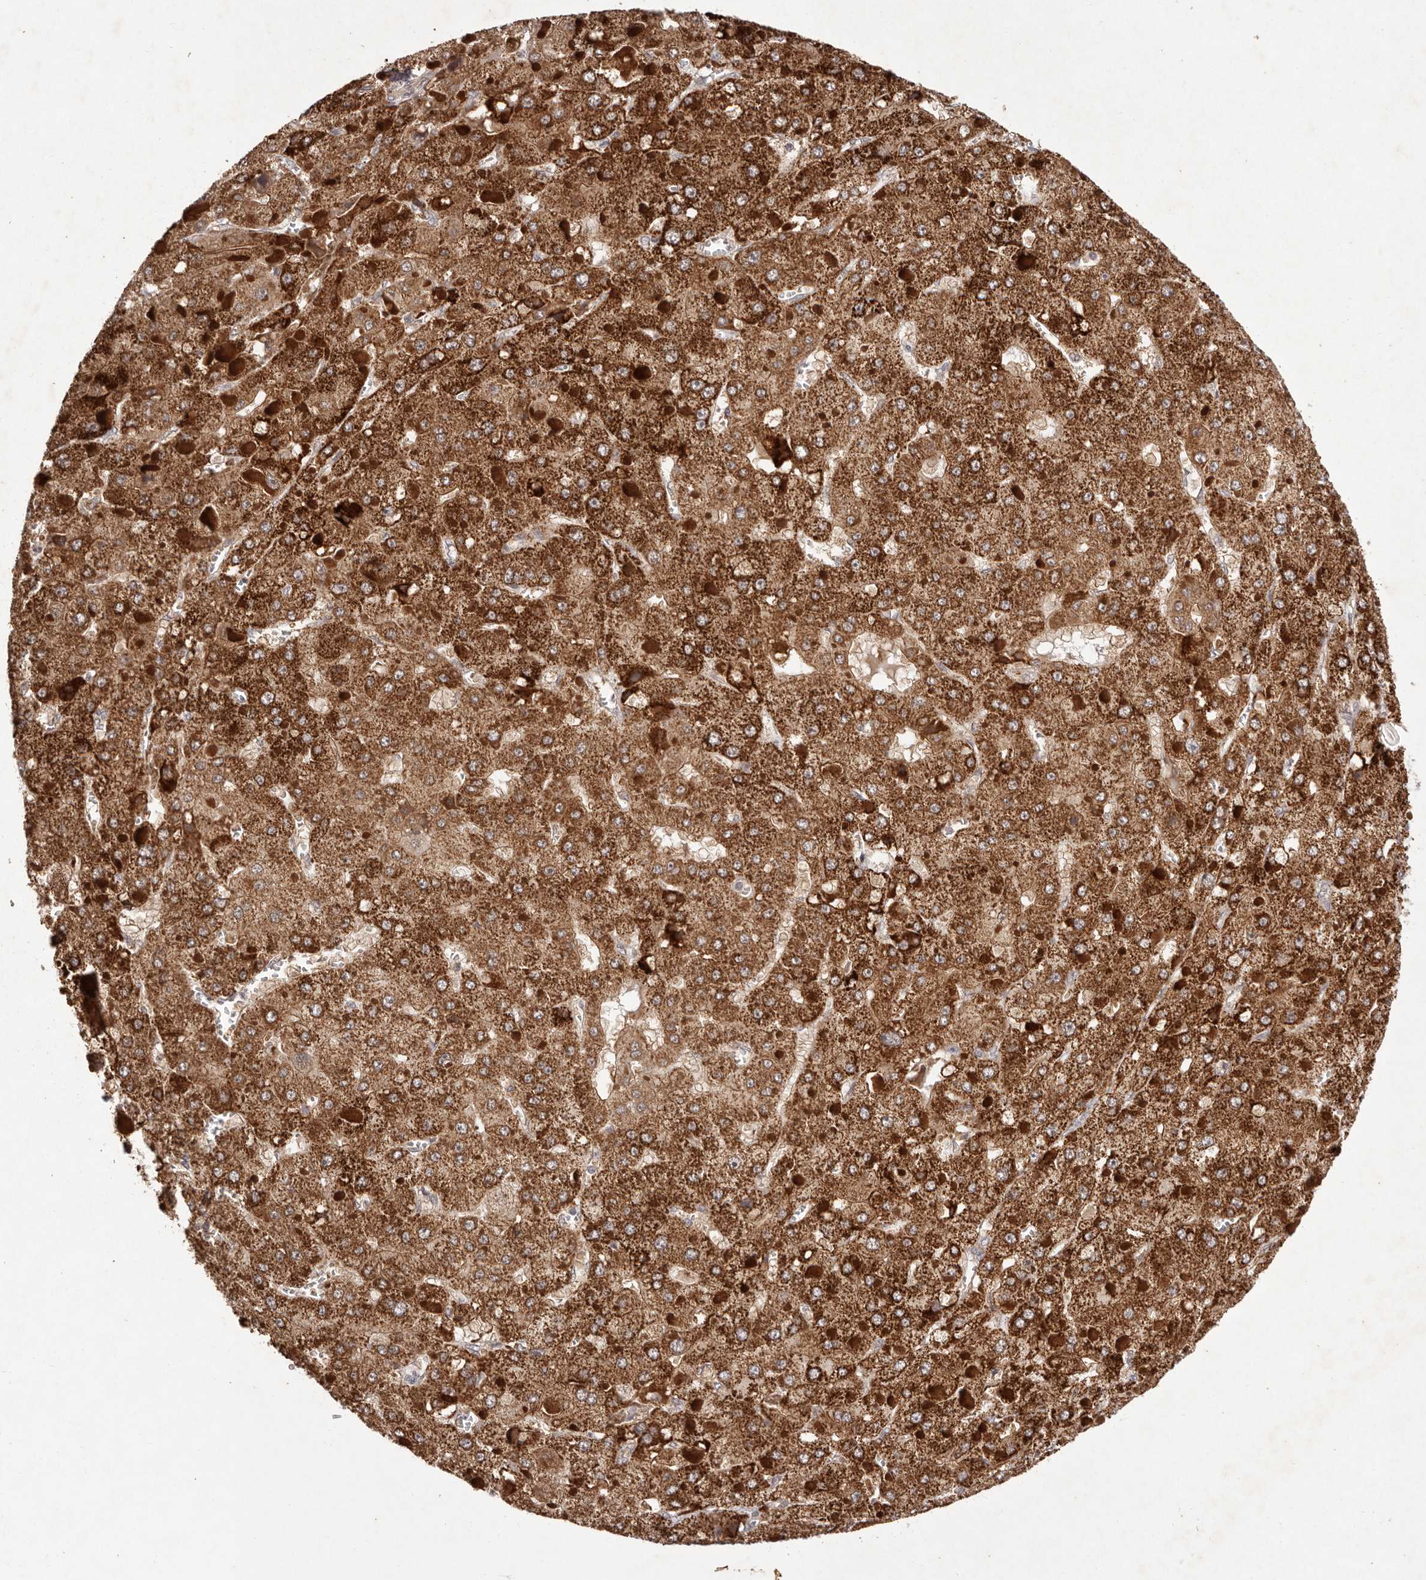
{"staining": {"intensity": "strong", "quantity": ">75%", "location": "cytoplasmic/membranous"}, "tissue": "liver cancer", "cell_type": "Tumor cells", "image_type": "cancer", "snomed": [{"axis": "morphology", "description": "Carcinoma, Hepatocellular, NOS"}, {"axis": "topography", "description": "Liver"}], "caption": "The photomicrograph shows immunohistochemical staining of liver hepatocellular carcinoma. There is strong cytoplasmic/membranous expression is identified in about >75% of tumor cells. (DAB (3,3'-diaminobenzidine) IHC, brown staining for protein, blue staining for nuclei).", "gene": "BUD31", "patient": {"sex": "female", "age": 73}}